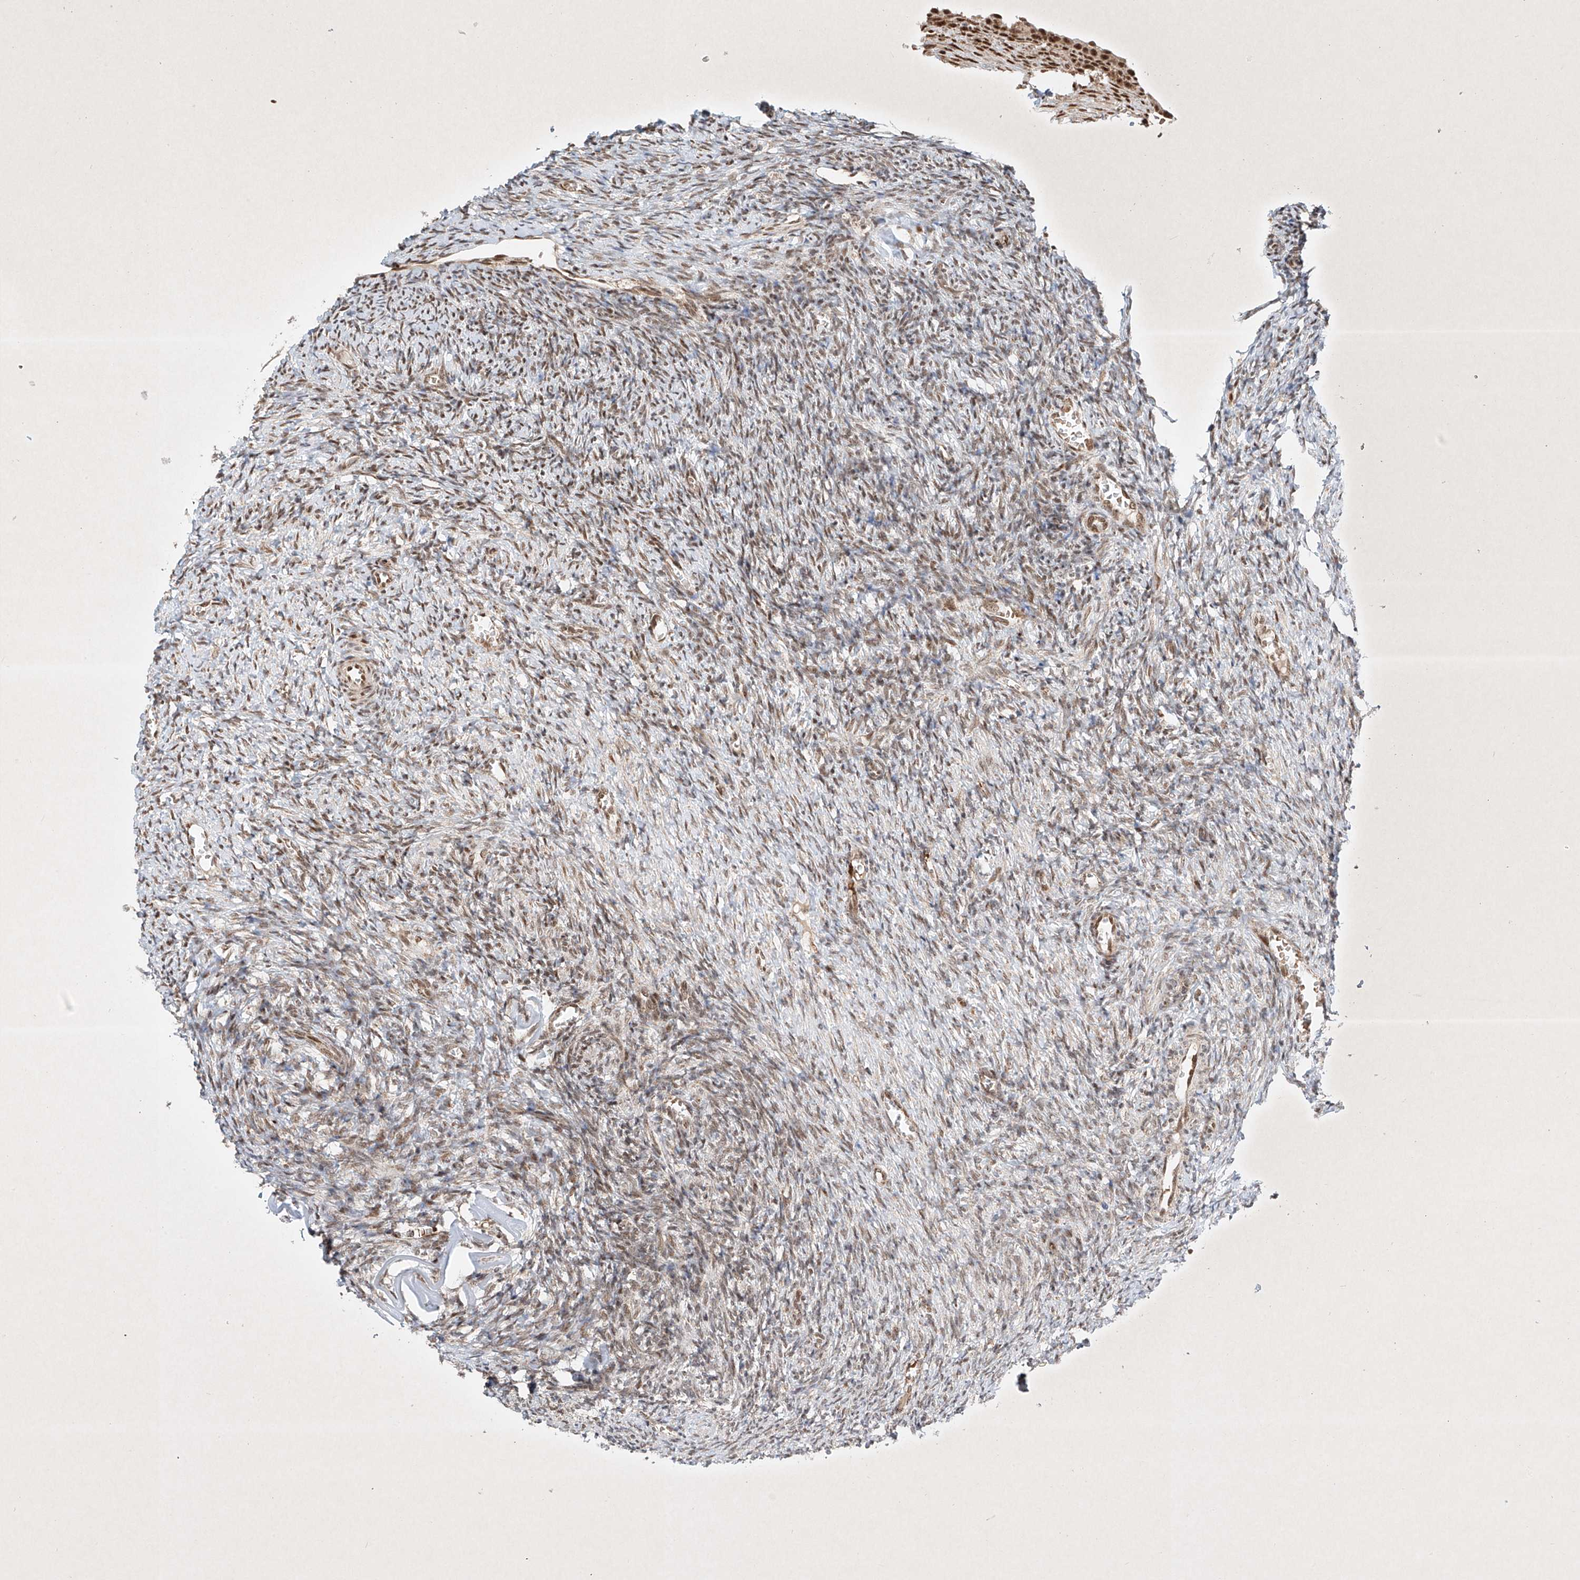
{"staining": {"intensity": "moderate", "quantity": "25%-75%", "location": "nuclear"}, "tissue": "ovary", "cell_type": "Ovarian stroma cells", "image_type": "normal", "snomed": [{"axis": "morphology", "description": "Normal tissue, NOS"}, {"axis": "topography", "description": "Ovary"}], "caption": "IHC micrograph of normal human ovary stained for a protein (brown), which displays medium levels of moderate nuclear staining in approximately 25%-75% of ovarian stroma cells.", "gene": "EPG5", "patient": {"sex": "female", "age": 27}}